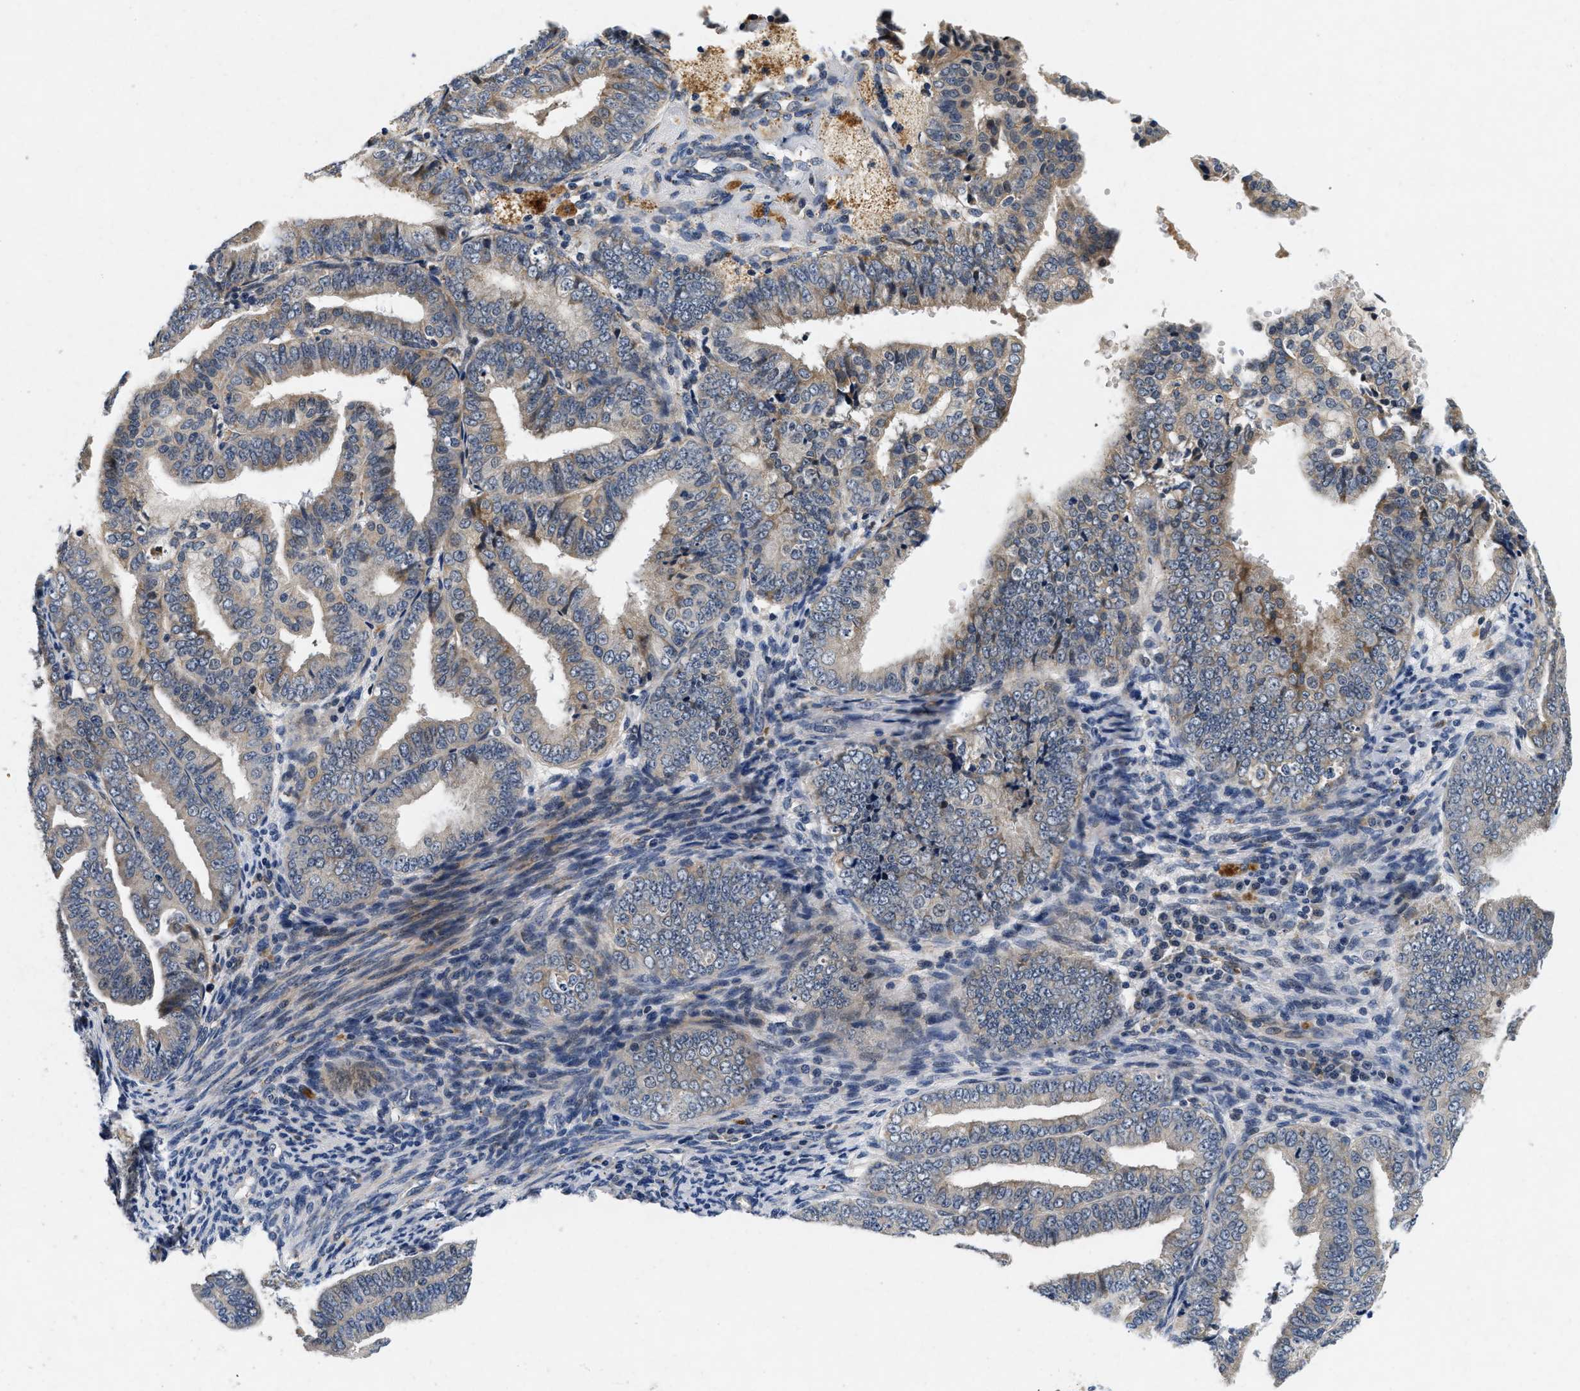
{"staining": {"intensity": "weak", "quantity": "25%-75%", "location": "cytoplasmic/membranous"}, "tissue": "endometrial cancer", "cell_type": "Tumor cells", "image_type": "cancer", "snomed": [{"axis": "morphology", "description": "Adenocarcinoma, NOS"}, {"axis": "topography", "description": "Endometrium"}], "caption": "High-magnification brightfield microscopy of endometrial cancer (adenocarcinoma) stained with DAB (brown) and counterstained with hematoxylin (blue). tumor cells exhibit weak cytoplasmic/membranous positivity is seen in approximately25%-75% of cells.", "gene": "PDP1", "patient": {"sex": "female", "age": 63}}